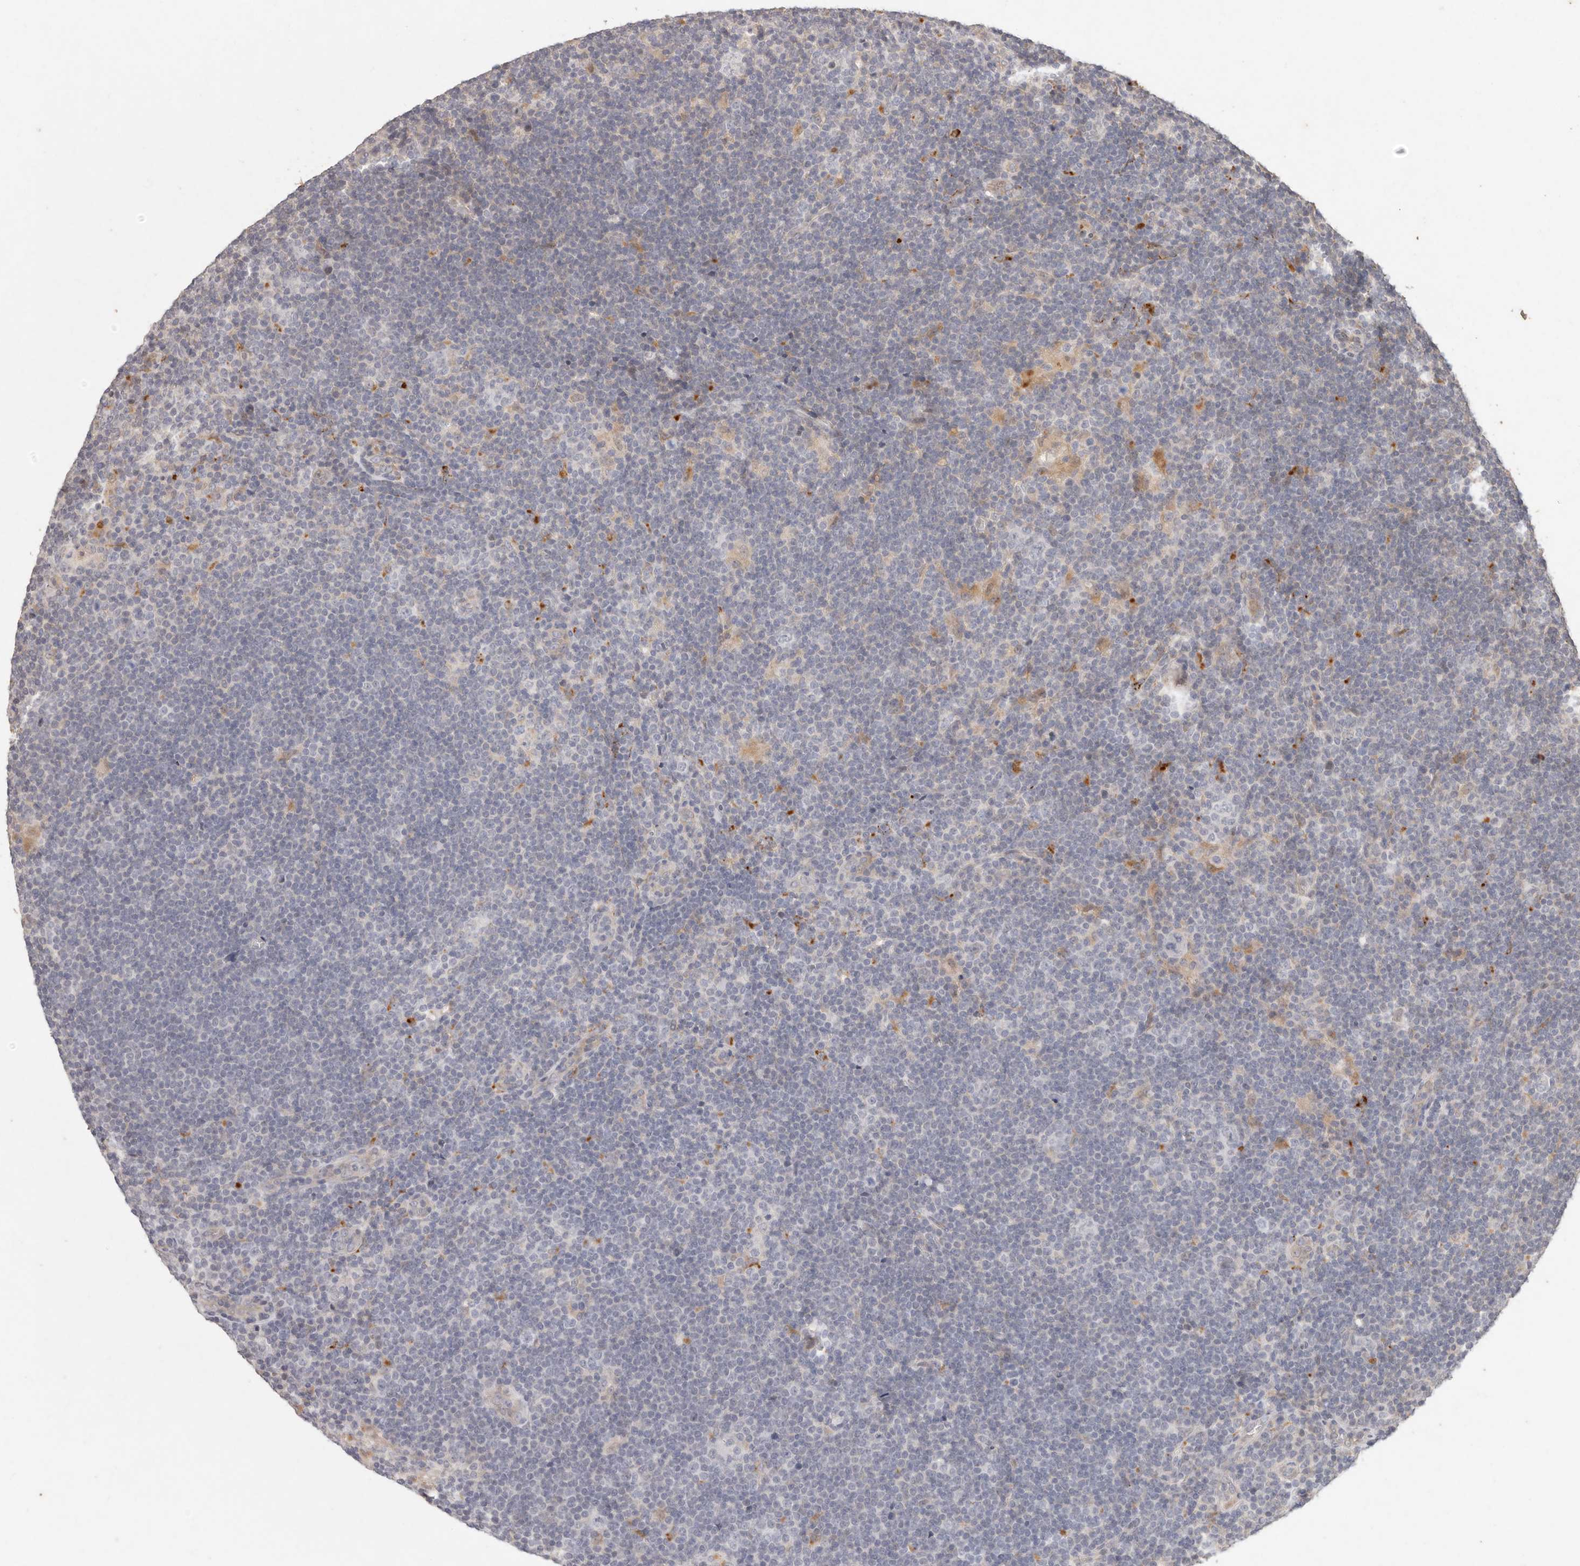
{"staining": {"intensity": "negative", "quantity": "none", "location": "none"}, "tissue": "lymphoma", "cell_type": "Tumor cells", "image_type": "cancer", "snomed": [{"axis": "morphology", "description": "Hodgkin's disease, NOS"}, {"axis": "topography", "description": "Lymph node"}], "caption": "Immunohistochemistry histopathology image of lymphoma stained for a protein (brown), which demonstrates no positivity in tumor cells.", "gene": "KIF9", "patient": {"sex": "female", "age": 57}}